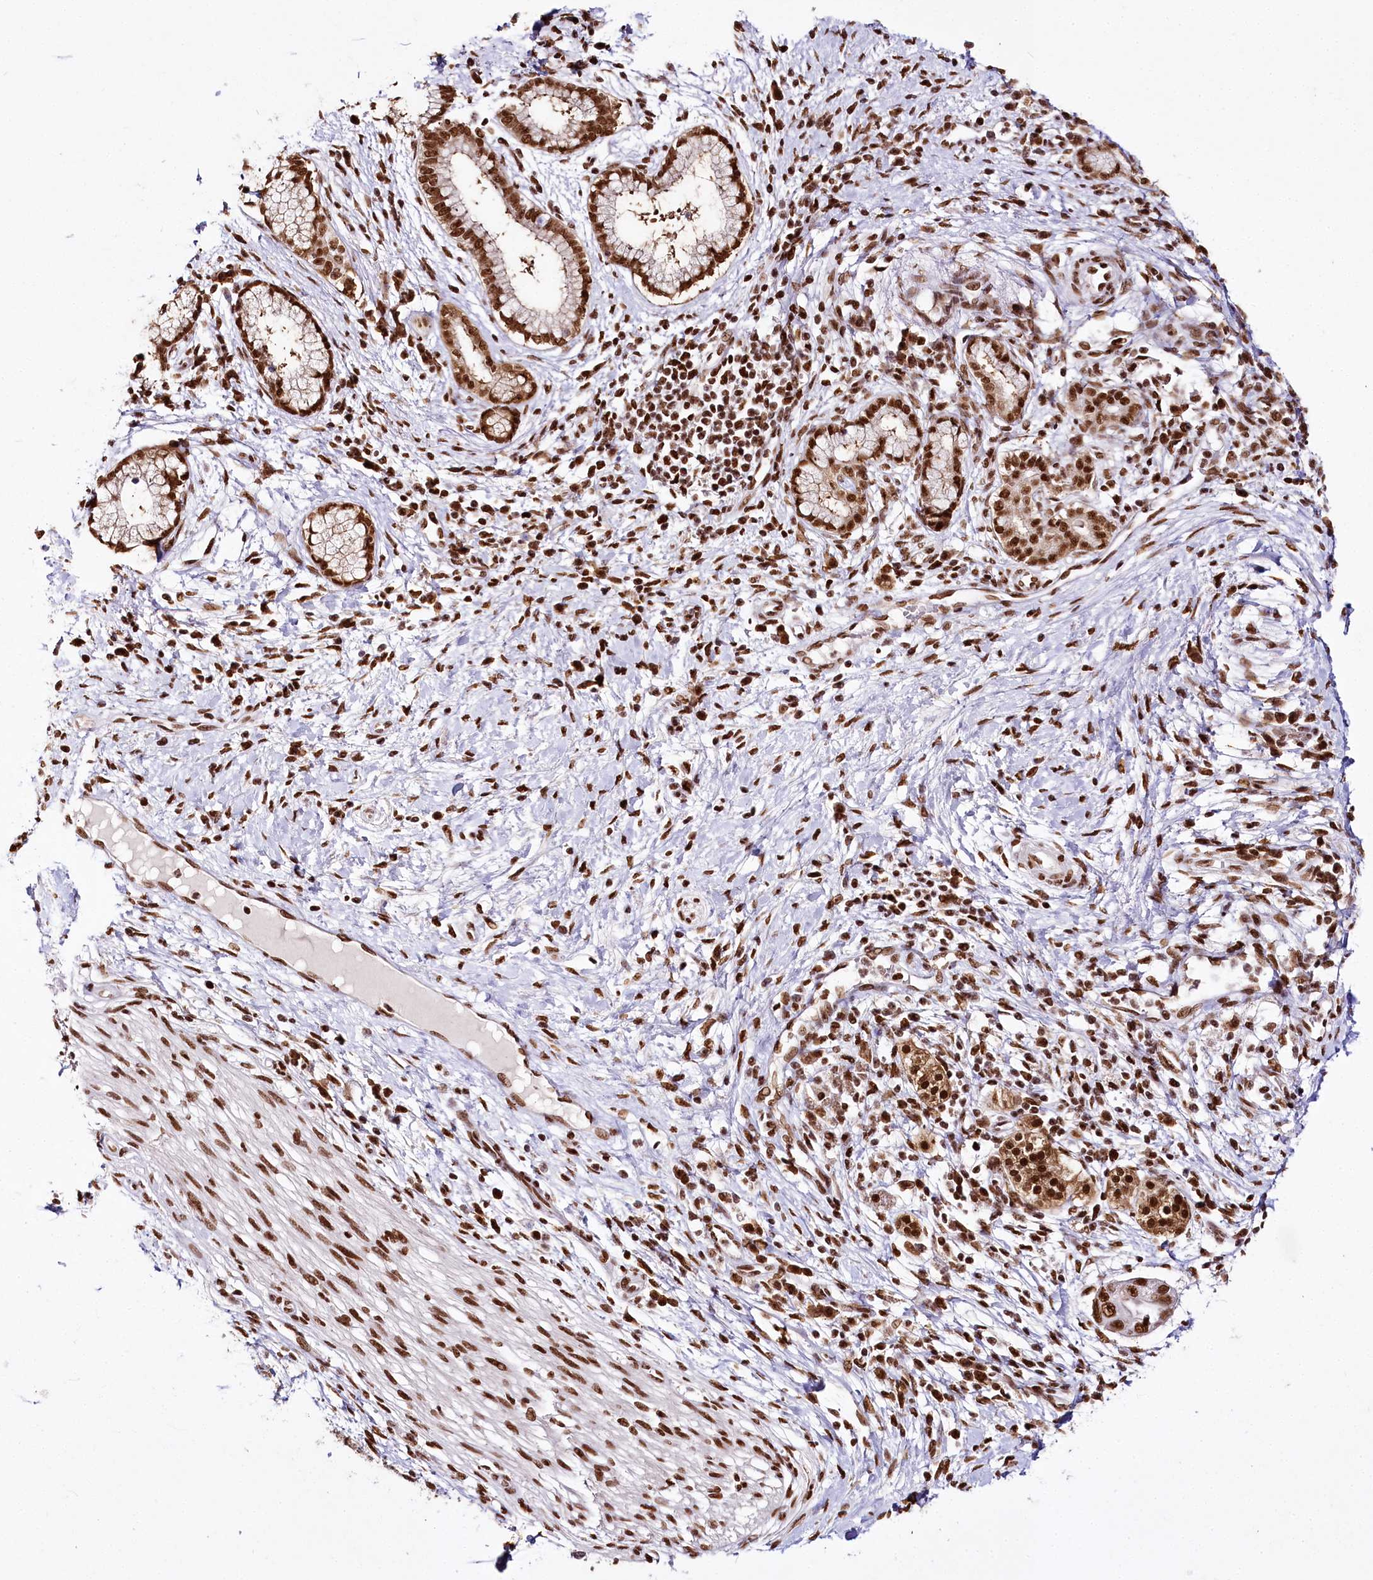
{"staining": {"intensity": "strong", "quantity": ">75%", "location": "nuclear"}, "tissue": "pancreatic cancer", "cell_type": "Tumor cells", "image_type": "cancer", "snomed": [{"axis": "morphology", "description": "Adenocarcinoma, NOS"}, {"axis": "topography", "description": "Pancreas"}], "caption": "Adenocarcinoma (pancreatic) was stained to show a protein in brown. There is high levels of strong nuclear expression in approximately >75% of tumor cells.", "gene": "SMARCE1", "patient": {"sex": "male", "age": 68}}